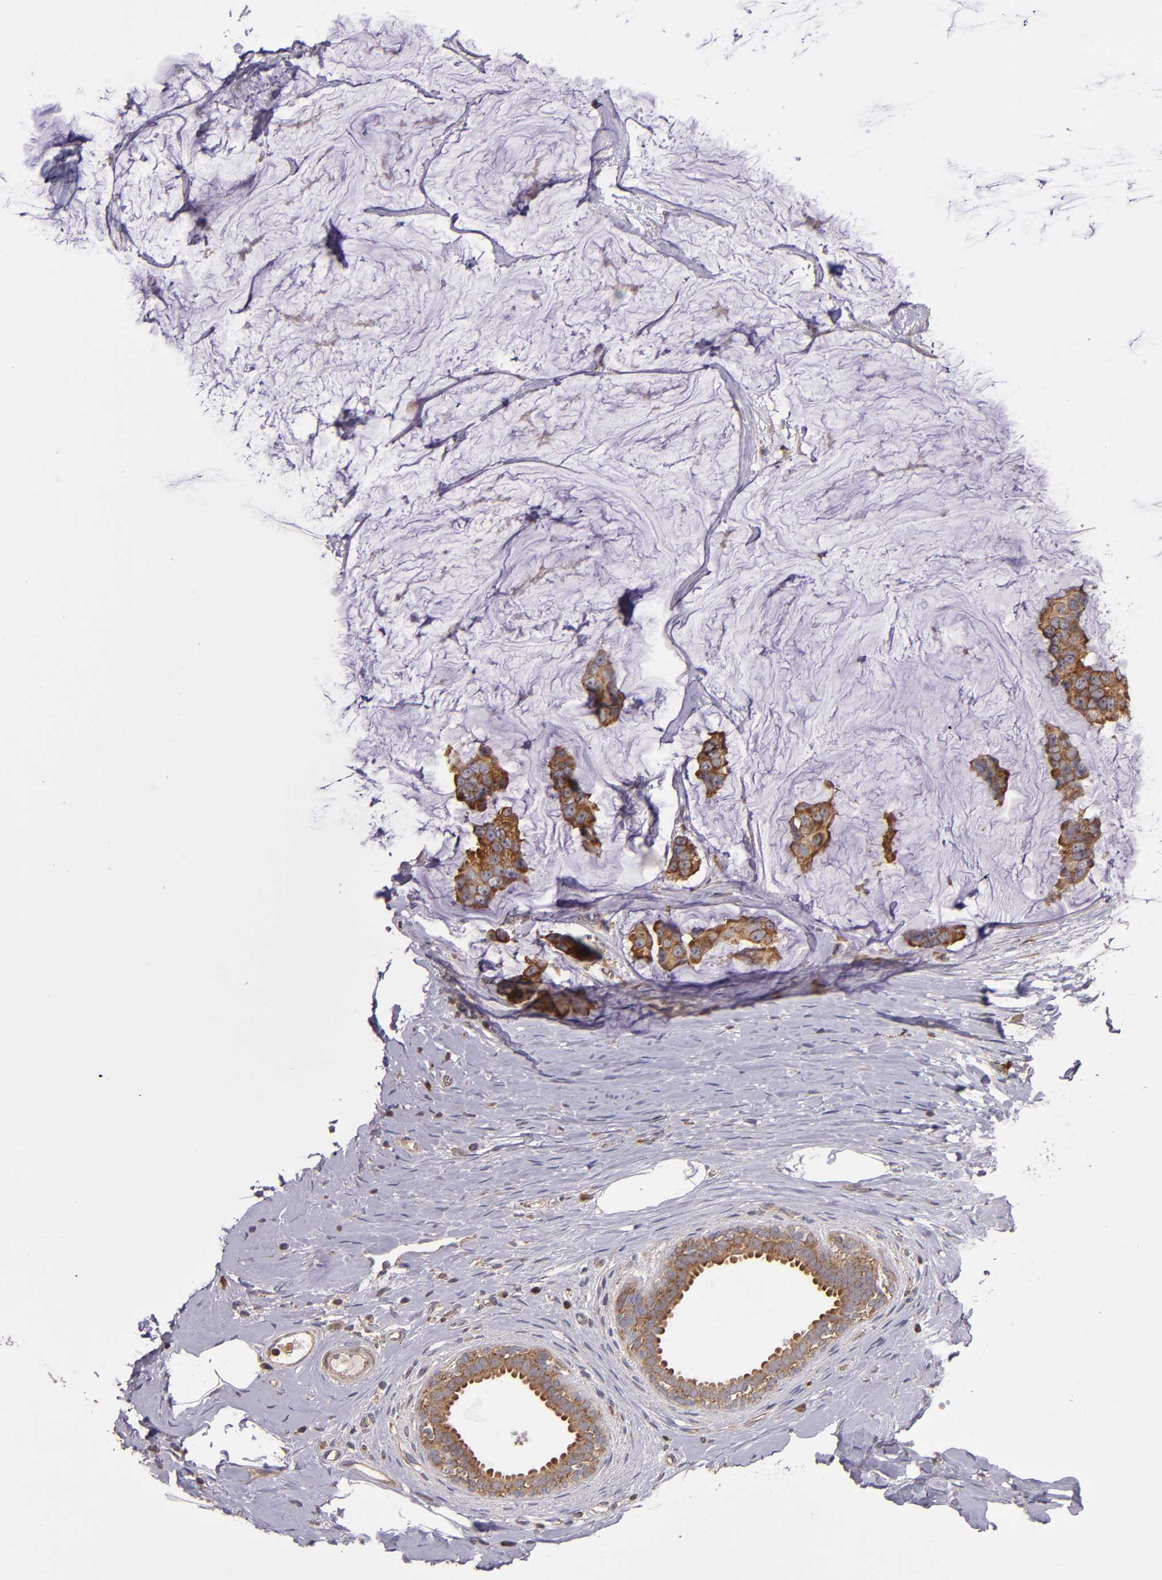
{"staining": {"intensity": "moderate", "quantity": ">75%", "location": "cytoplasmic/membranous"}, "tissue": "breast cancer", "cell_type": "Tumor cells", "image_type": "cancer", "snomed": [{"axis": "morphology", "description": "Normal tissue, NOS"}, {"axis": "morphology", "description": "Duct carcinoma"}, {"axis": "topography", "description": "Breast"}], "caption": "This photomicrograph shows immunohistochemistry (IHC) staining of breast cancer (infiltrating ductal carcinoma), with medium moderate cytoplasmic/membranous staining in about >75% of tumor cells.", "gene": "EIF4ENIF1", "patient": {"sex": "female", "age": 50}}